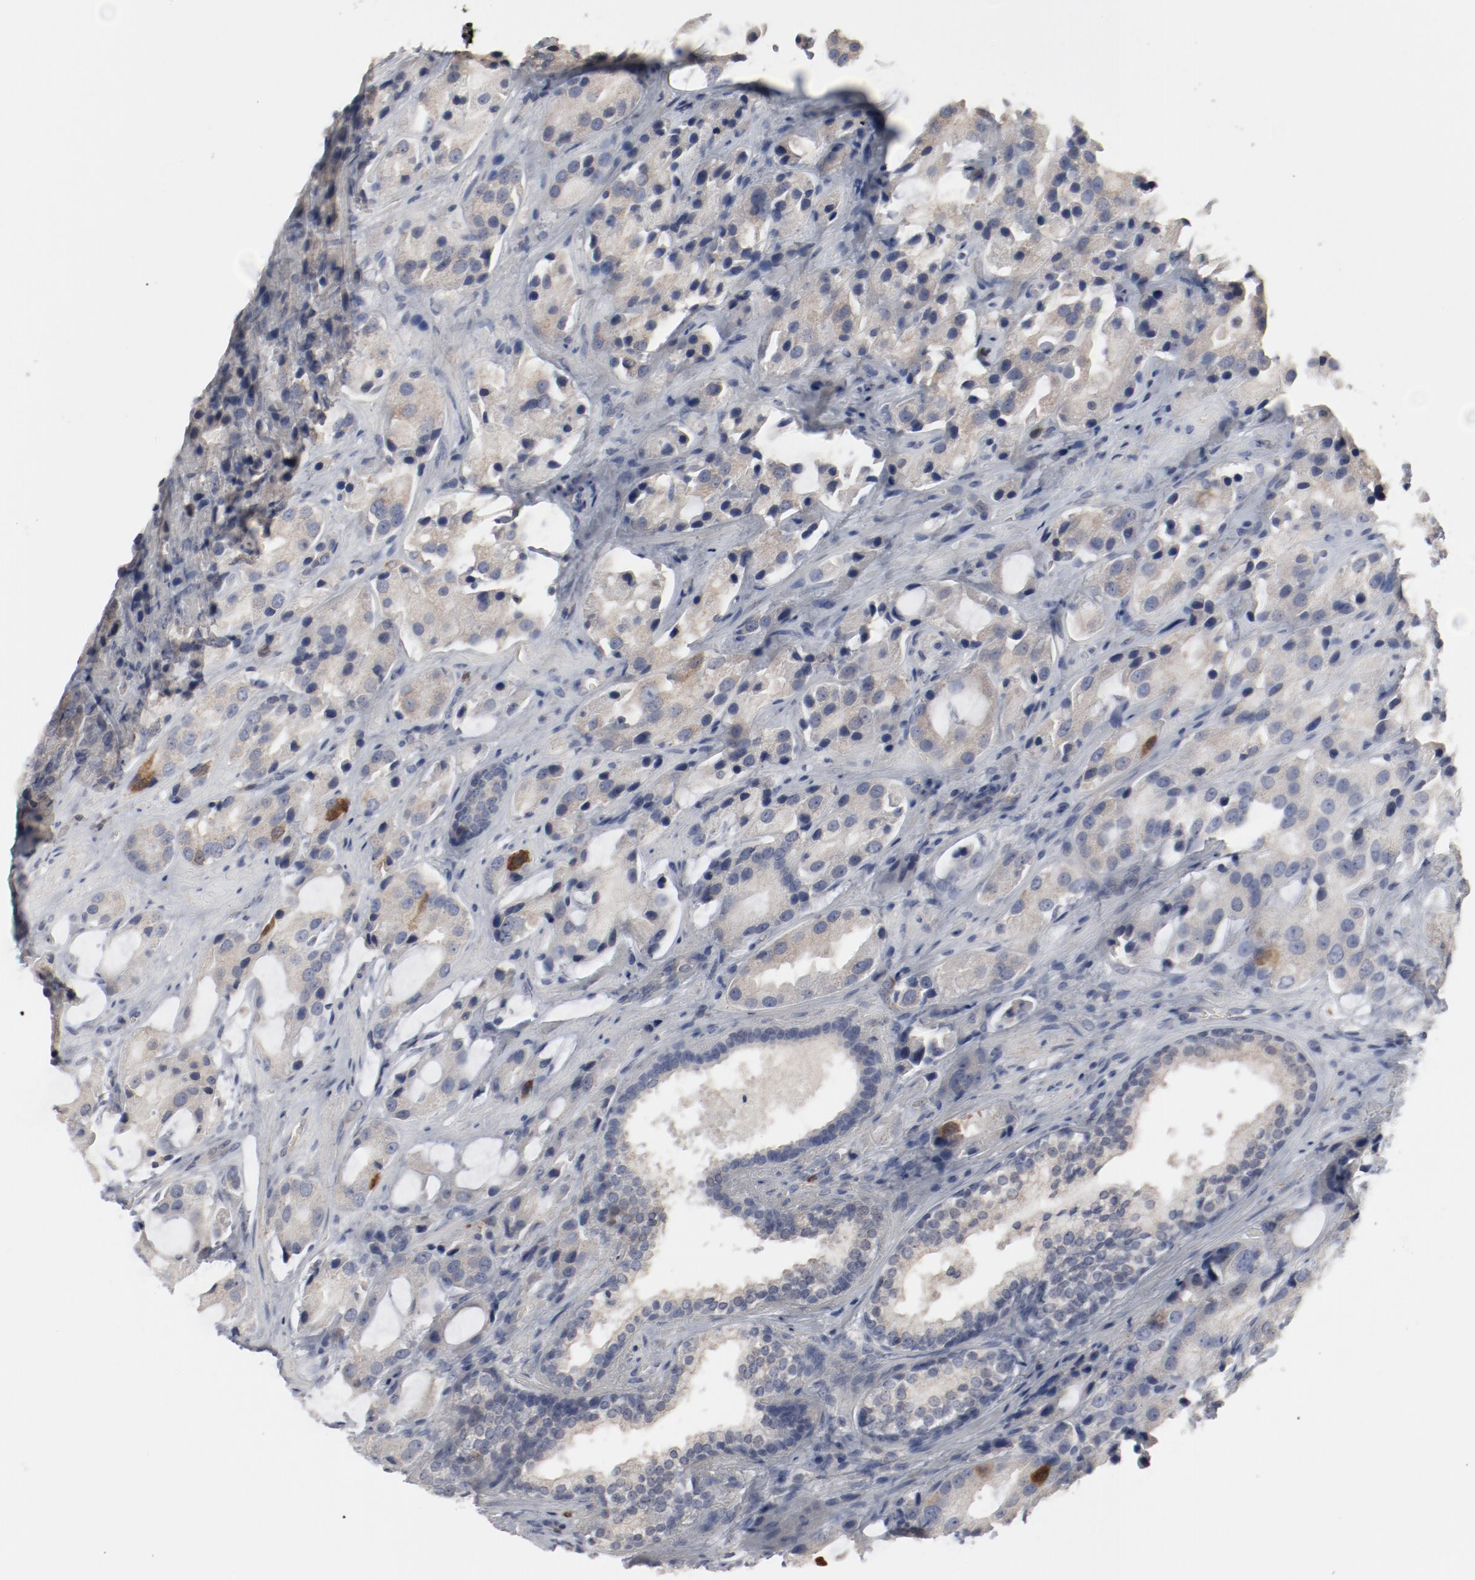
{"staining": {"intensity": "moderate", "quantity": "<25%", "location": "cytoplasmic/membranous"}, "tissue": "prostate cancer", "cell_type": "Tumor cells", "image_type": "cancer", "snomed": [{"axis": "morphology", "description": "Adenocarcinoma, High grade"}, {"axis": "topography", "description": "Prostate"}], "caption": "Protein expression analysis of high-grade adenocarcinoma (prostate) reveals moderate cytoplasmic/membranous expression in approximately <25% of tumor cells.", "gene": "CDK1", "patient": {"sex": "male", "age": 70}}